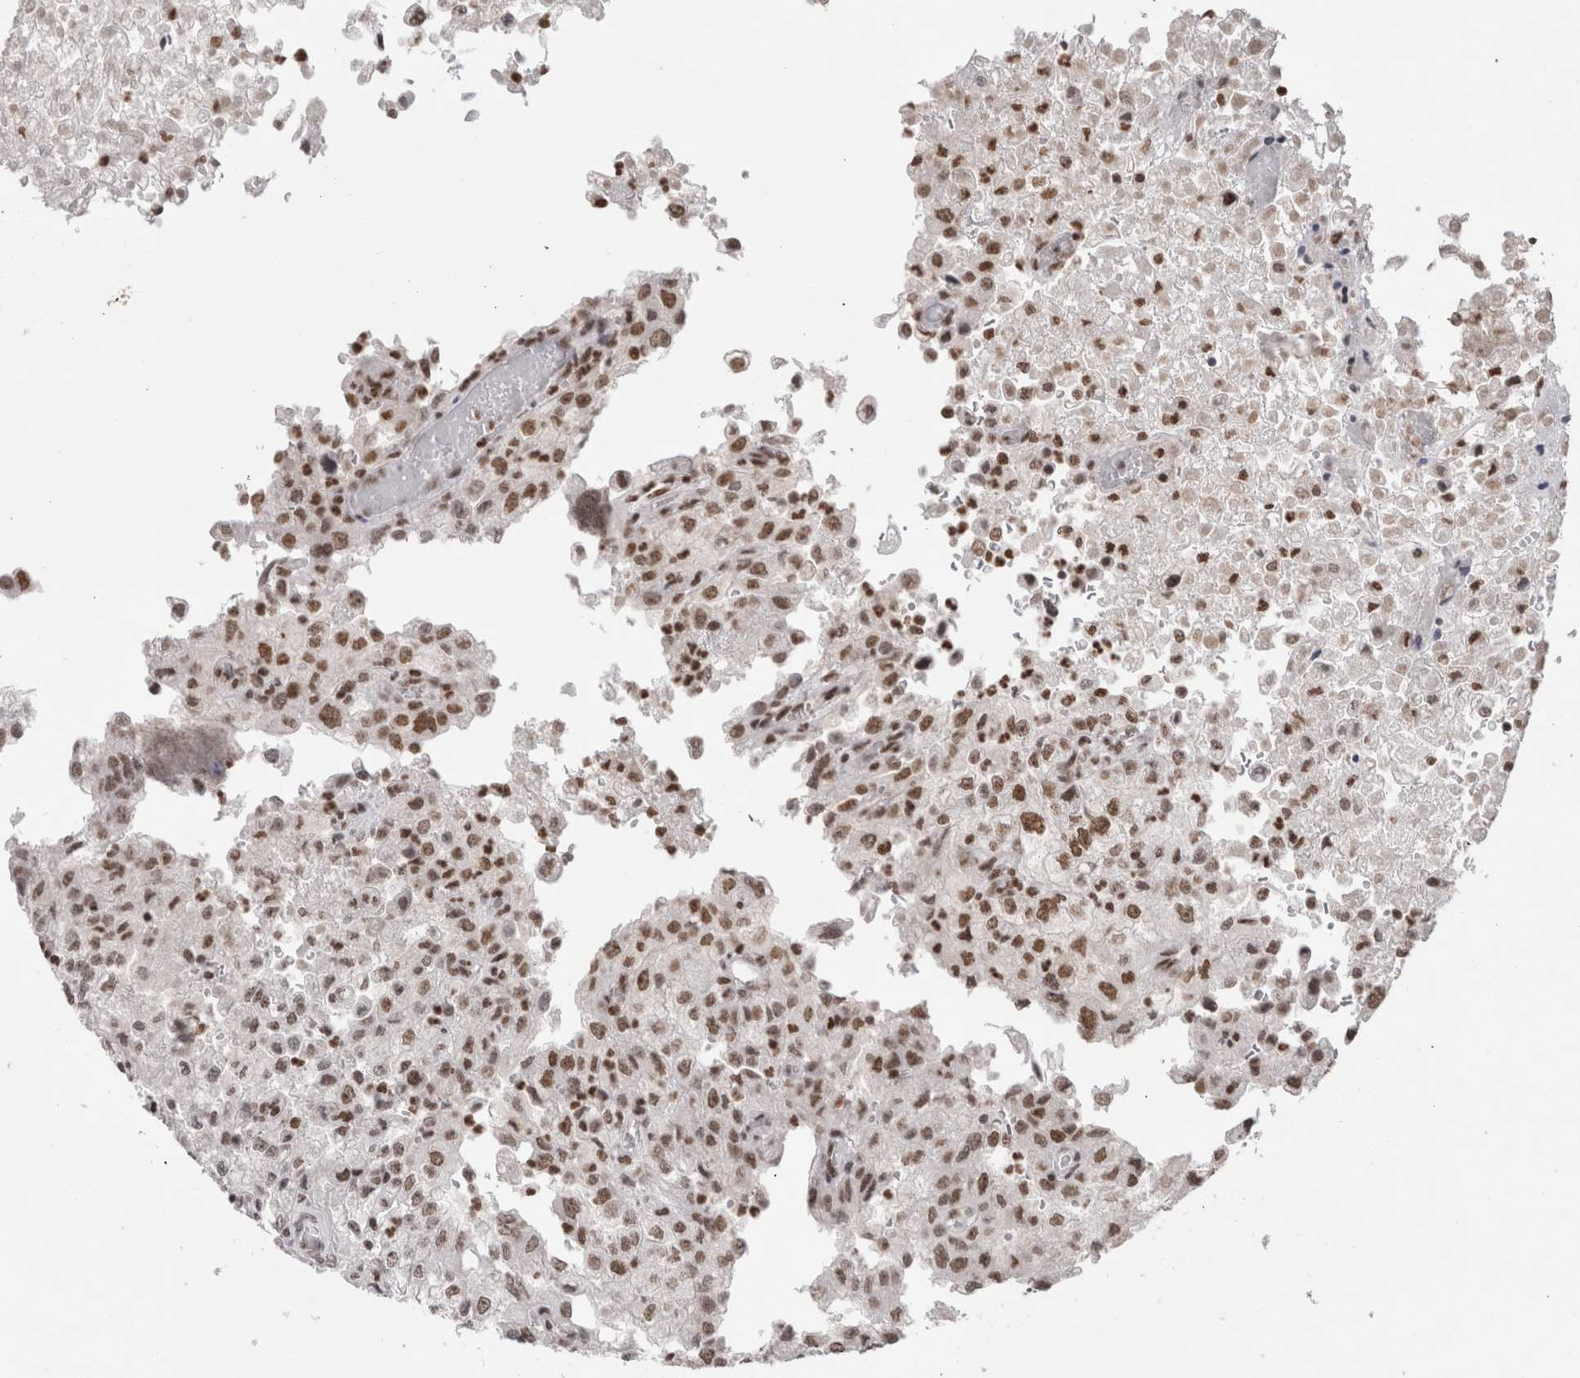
{"staining": {"intensity": "strong", "quantity": "25%-75%", "location": "nuclear"}, "tissue": "renal cancer", "cell_type": "Tumor cells", "image_type": "cancer", "snomed": [{"axis": "morphology", "description": "Adenocarcinoma, NOS"}, {"axis": "topography", "description": "Kidney"}], "caption": "DAB (3,3'-diaminobenzidine) immunohistochemical staining of human renal cancer (adenocarcinoma) shows strong nuclear protein positivity in about 25%-75% of tumor cells. (DAB IHC with brightfield microscopy, high magnification).", "gene": "SMC1A", "patient": {"sex": "female", "age": 54}}